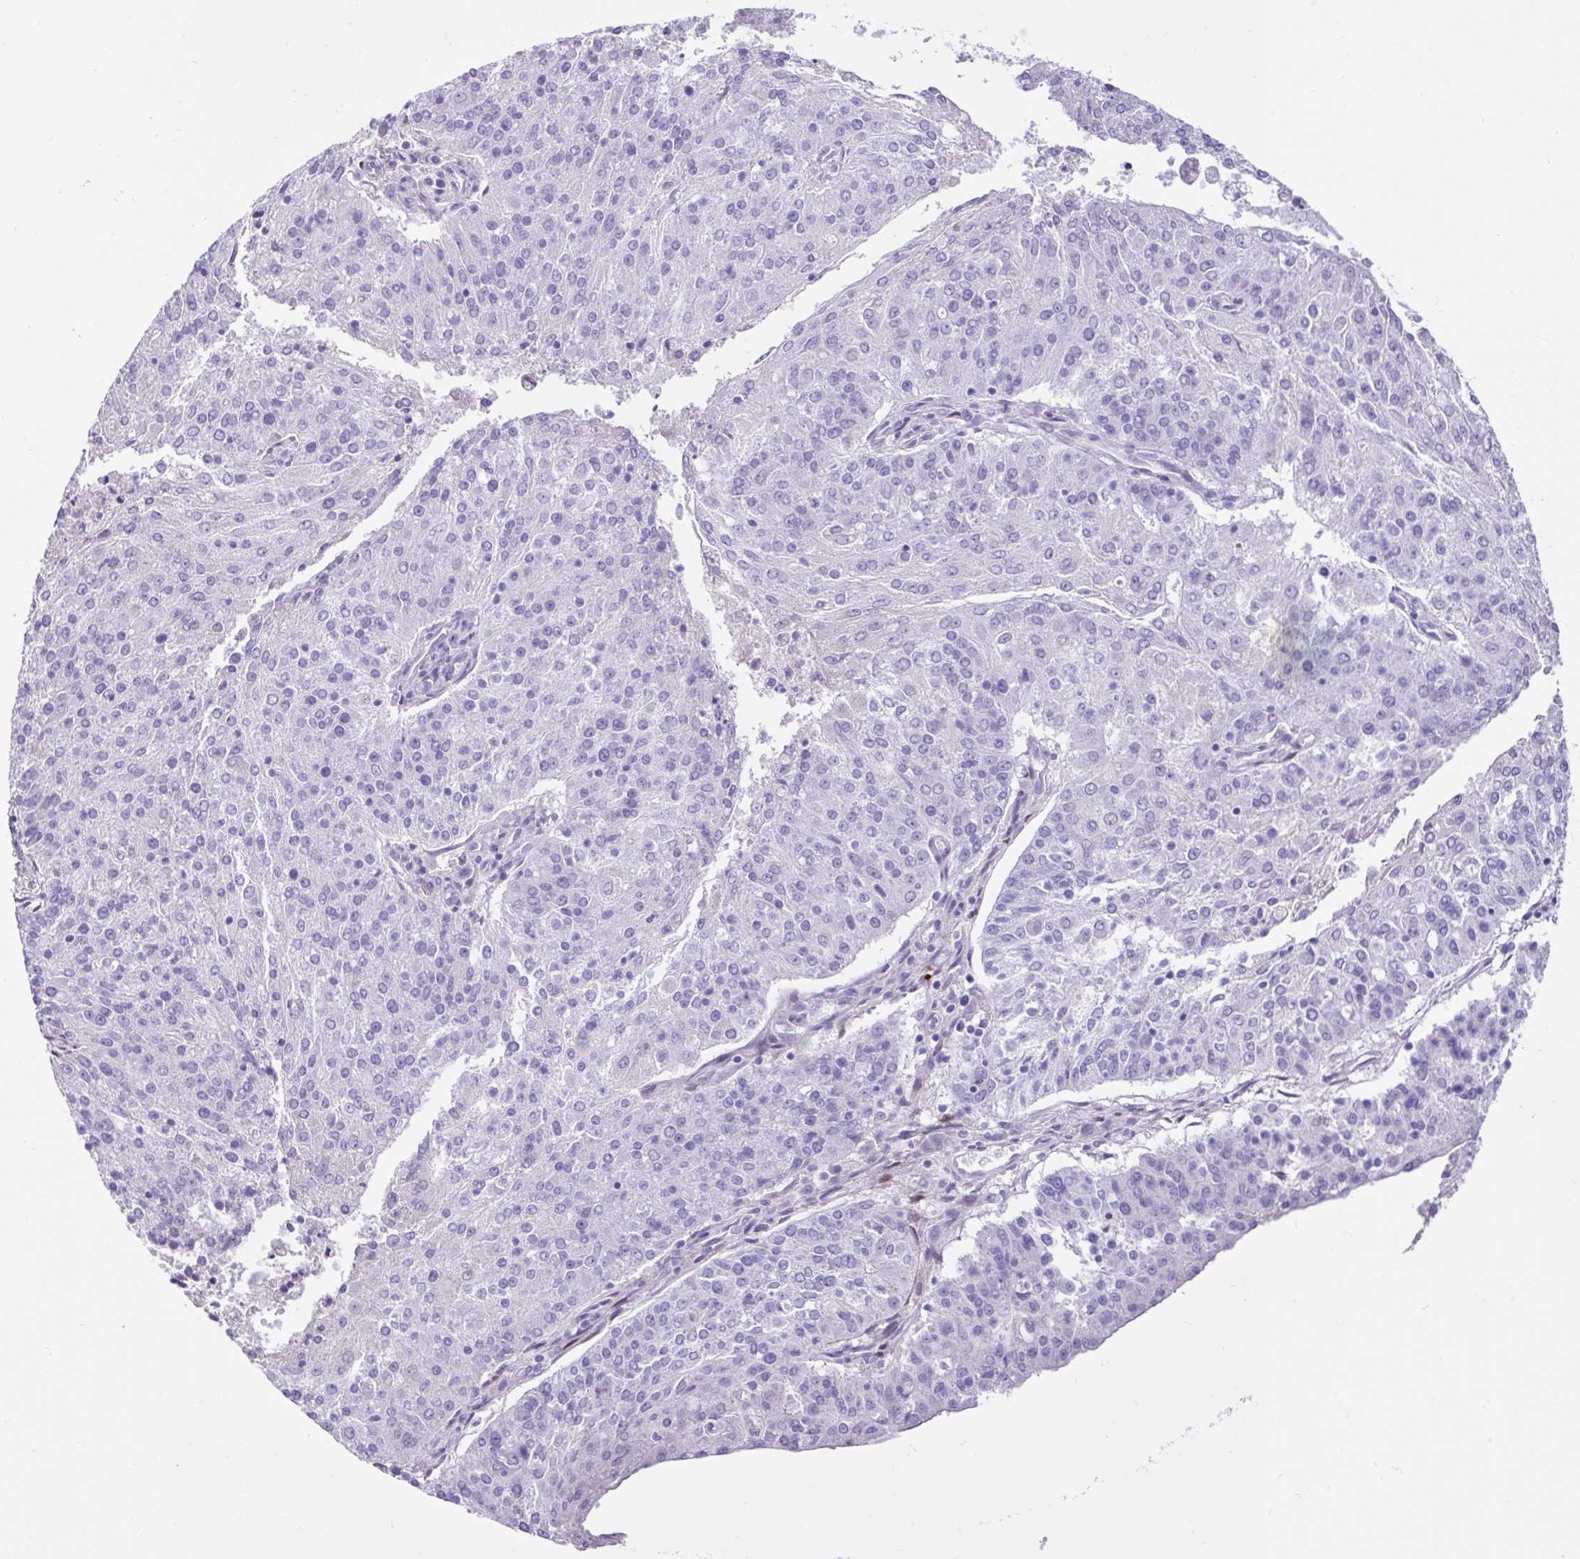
{"staining": {"intensity": "negative", "quantity": "none", "location": "none"}, "tissue": "endometrial cancer", "cell_type": "Tumor cells", "image_type": "cancer", "snomed": [{"axis": "morphology", "description": "Adenocarcinoma, NOS"}, {"axis": "topography", "description": "Endometrium"}], "caption": "Immunohistochemical staining of human endometrial adenocarcinoma displays no significant expression in tumor cells.", "gene": "NHLH2", "patient": {"sex": "female", "age": 82}}